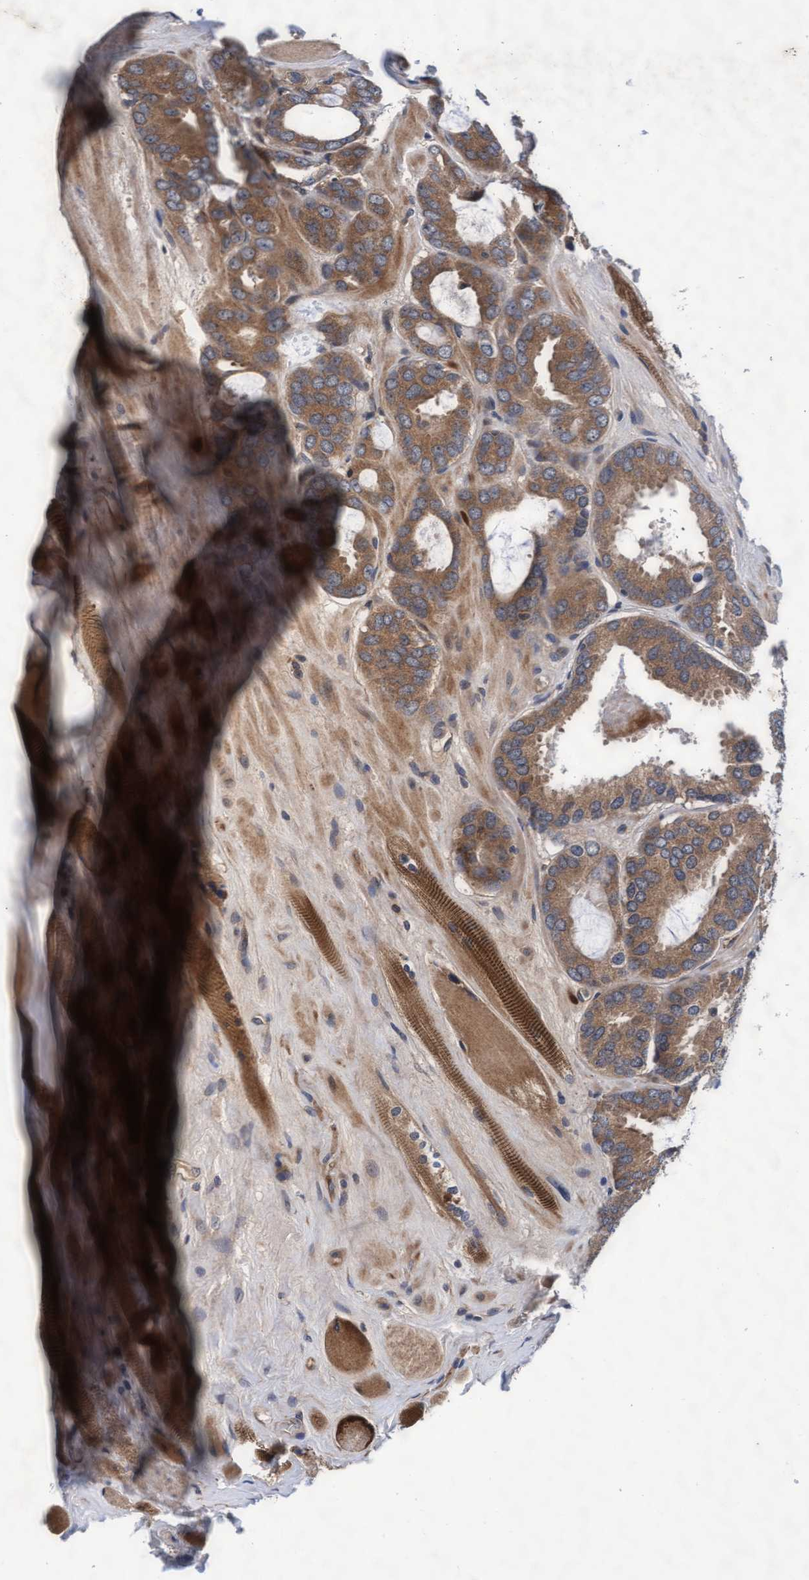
{"staining": {"intensity": "moderate", "quantity": ">75%", "location": "cytoplasmic/membranous"}, "tissue": "prostate cancer", "cell_type": "Tumor cells", "image_type": "cancer", "snomed": [{"axis": "morphology", "description": "Adenocarcinoma, Low grade"}, {"axis": "topography", "description": "Prostate"}], "caption": "Low-grade adenocarcinoma (prostate) was stained to show a protein in brown. There is medium levels of moderate cytoplasmic/membranous expression in about >75% of tumor cells.", "gene": "EFCAB13", "patient": {"sex": "male", "age": 69}}